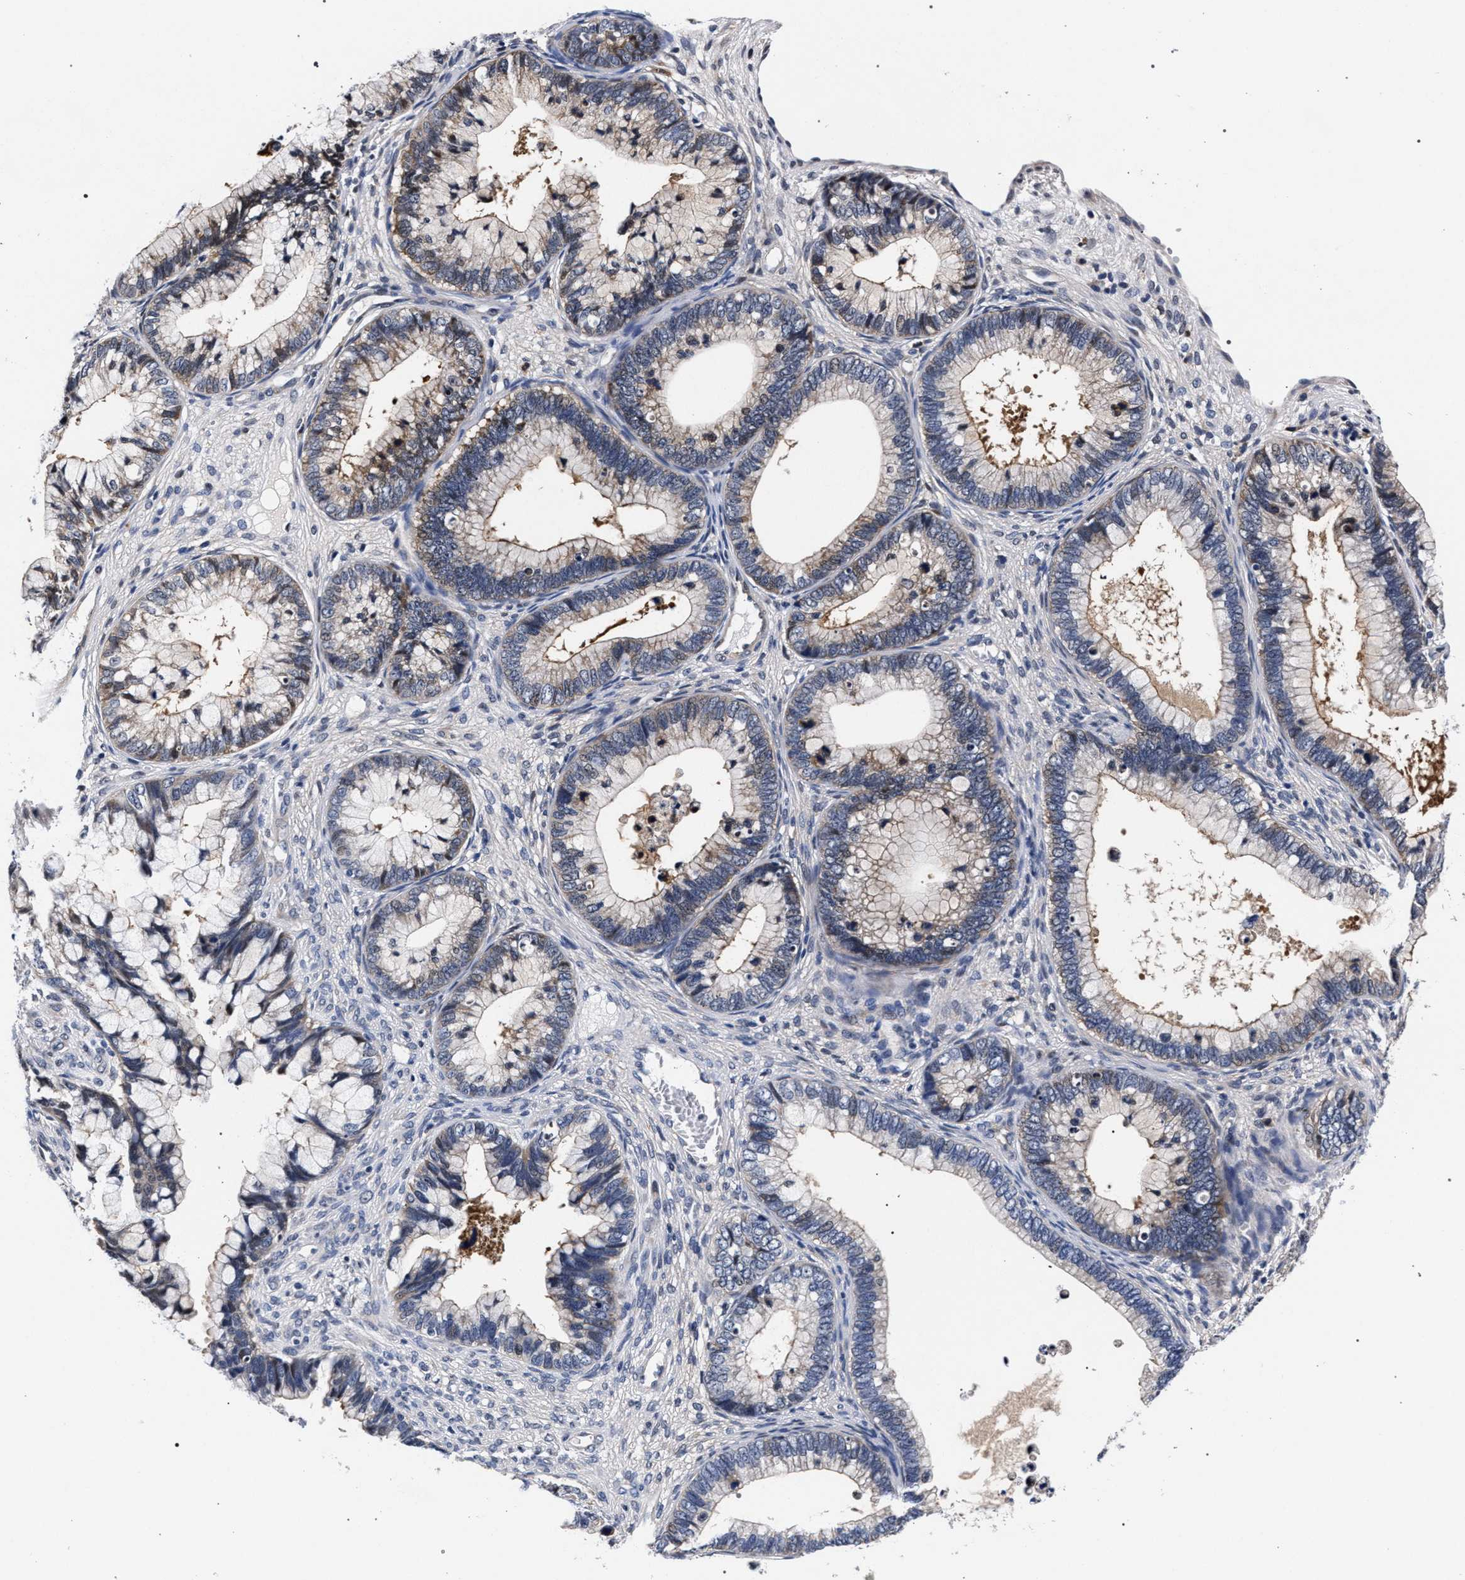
{"staining": {"intensity": "weak", "quantity": "<25%", "location": "cytoplasmic/membranous,nuclear"}, "tissue": "cervical cancer", "cell_type": "Tumor cells", "image_type": "cancer", "snomed": [{"axis": "morphology", "description": "Adenocarcinoma, NOS"}, {"axis": "topography", "description": "Cervix"}], "caption": "Tumor cells show no significant protein positivity in adenocarcinoma (cervical).", "gene": "ZNF462", "patient": {"sex": "female", "age": 44}}